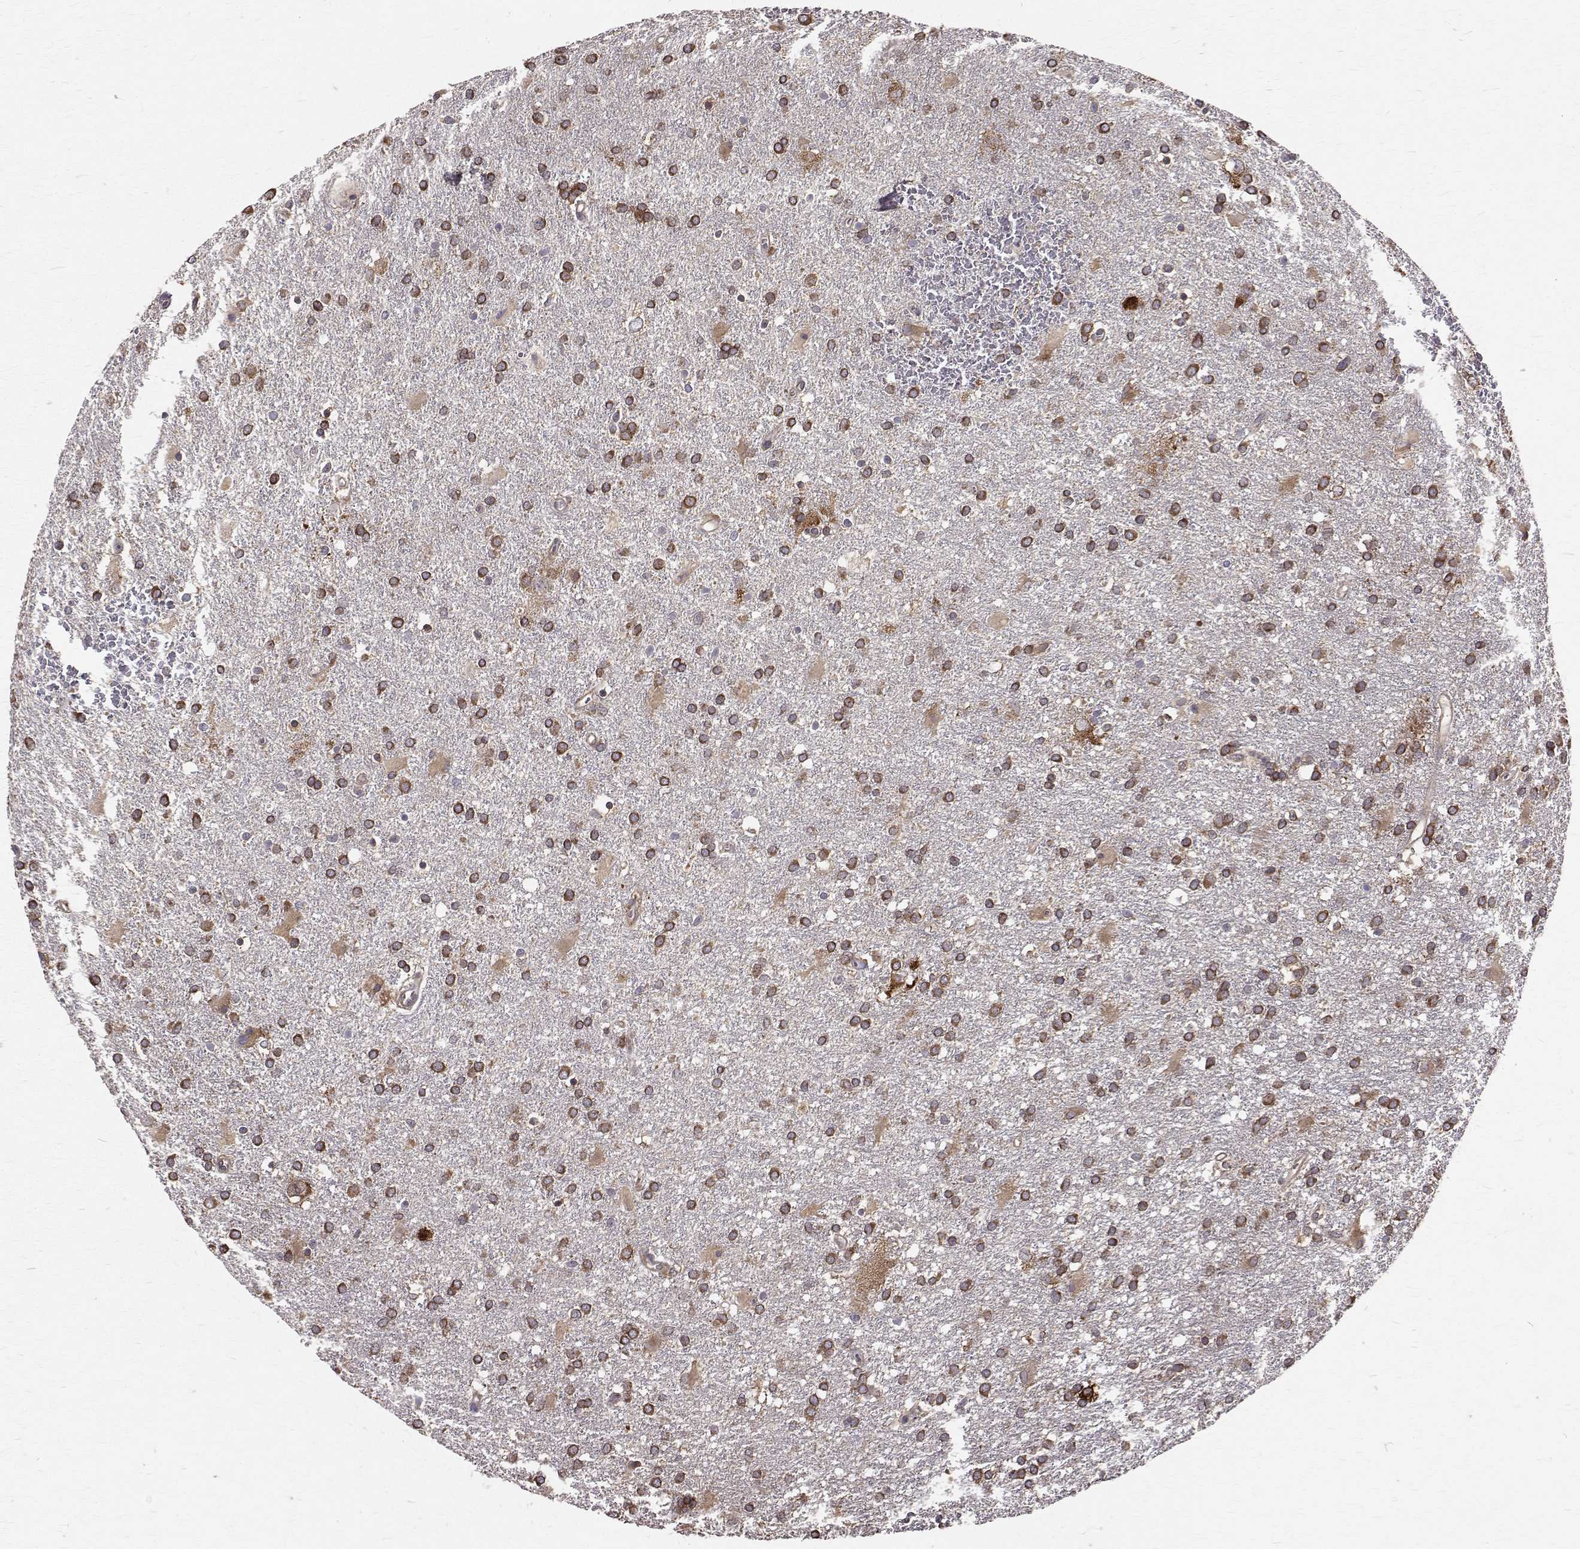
{"staining": {"intensity": "strong", "quantity": ">75%", "location": "cytoplasmic/membranous"}, "tissue": "glioma", "cell_type": "Tumor cells", "image_type": "cancer", "snomed": [{"axis": "morphology", "description": "Glioma, malignant, Low grade"}, {"axis": "topography", "description": "Brain"}], "caption": "This micrograph shows glioma stained with immunohistochemistry (IHC) to label a protein in brown. The cytoplasmic/membranous of tumor cells show strong positivity for the protein. Nuclei are counter-stained blue.", "gene": "FARSB", "patient": {"sex": "male", "age": 66}}